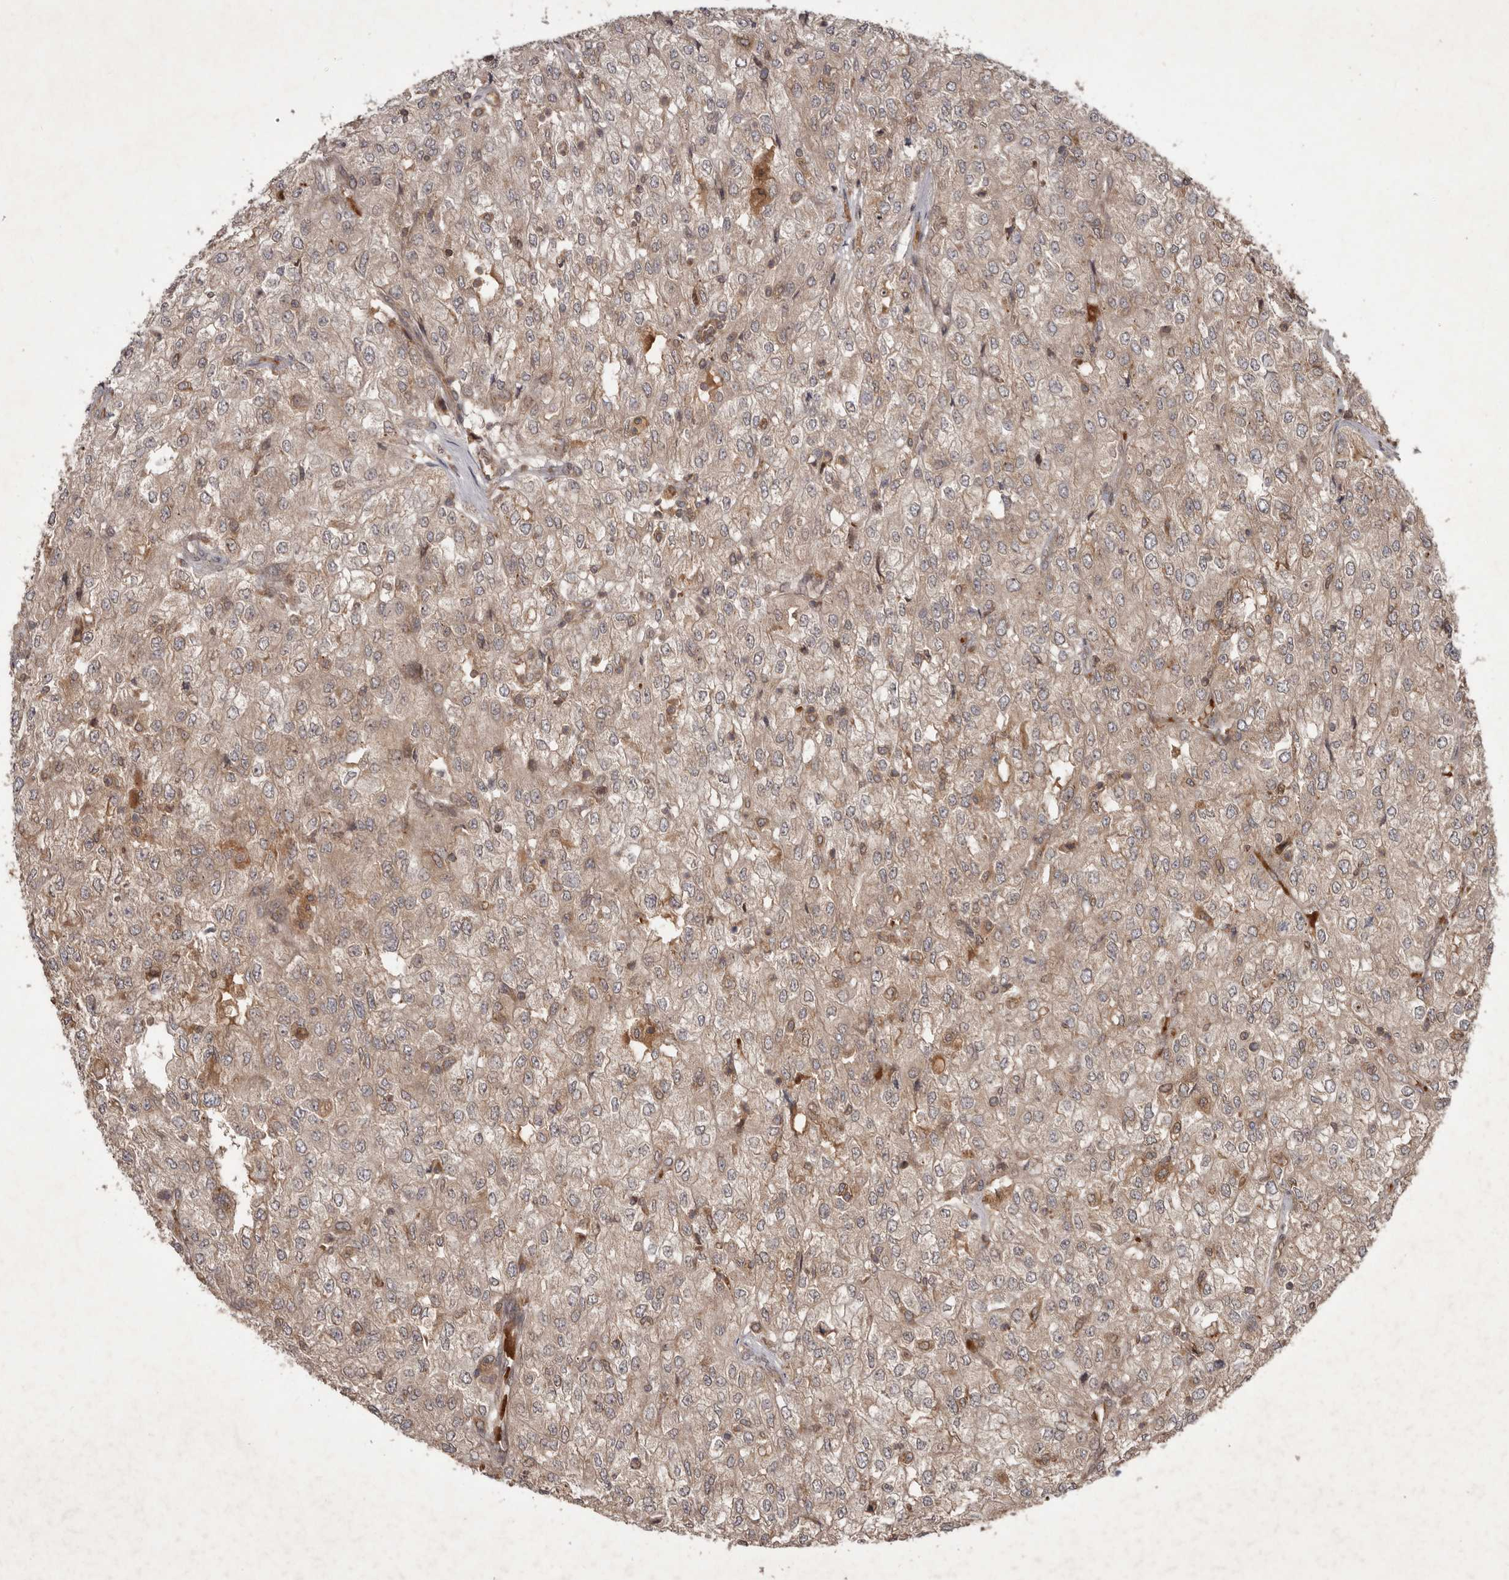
{"staining": {"intensity": "weak", "quantity": "<25%", "location": "cytoplasmic/membranous"}, "tissue": "renal cancer", "cell_type": "Tumor cells", "image_type": "cancer", "snomed": [{"axis": "morphology", "description": "Adenocarcinoma, NOS"}, {"axis": "topography", "description": "Kidney"}], "caption": "DAB immunohistochemical staining of adenocarcinoma (renal) exhibits no significant expression in tumor cells.", "gene": "STK36", "patient": {"sex": "female", "age": 54}}